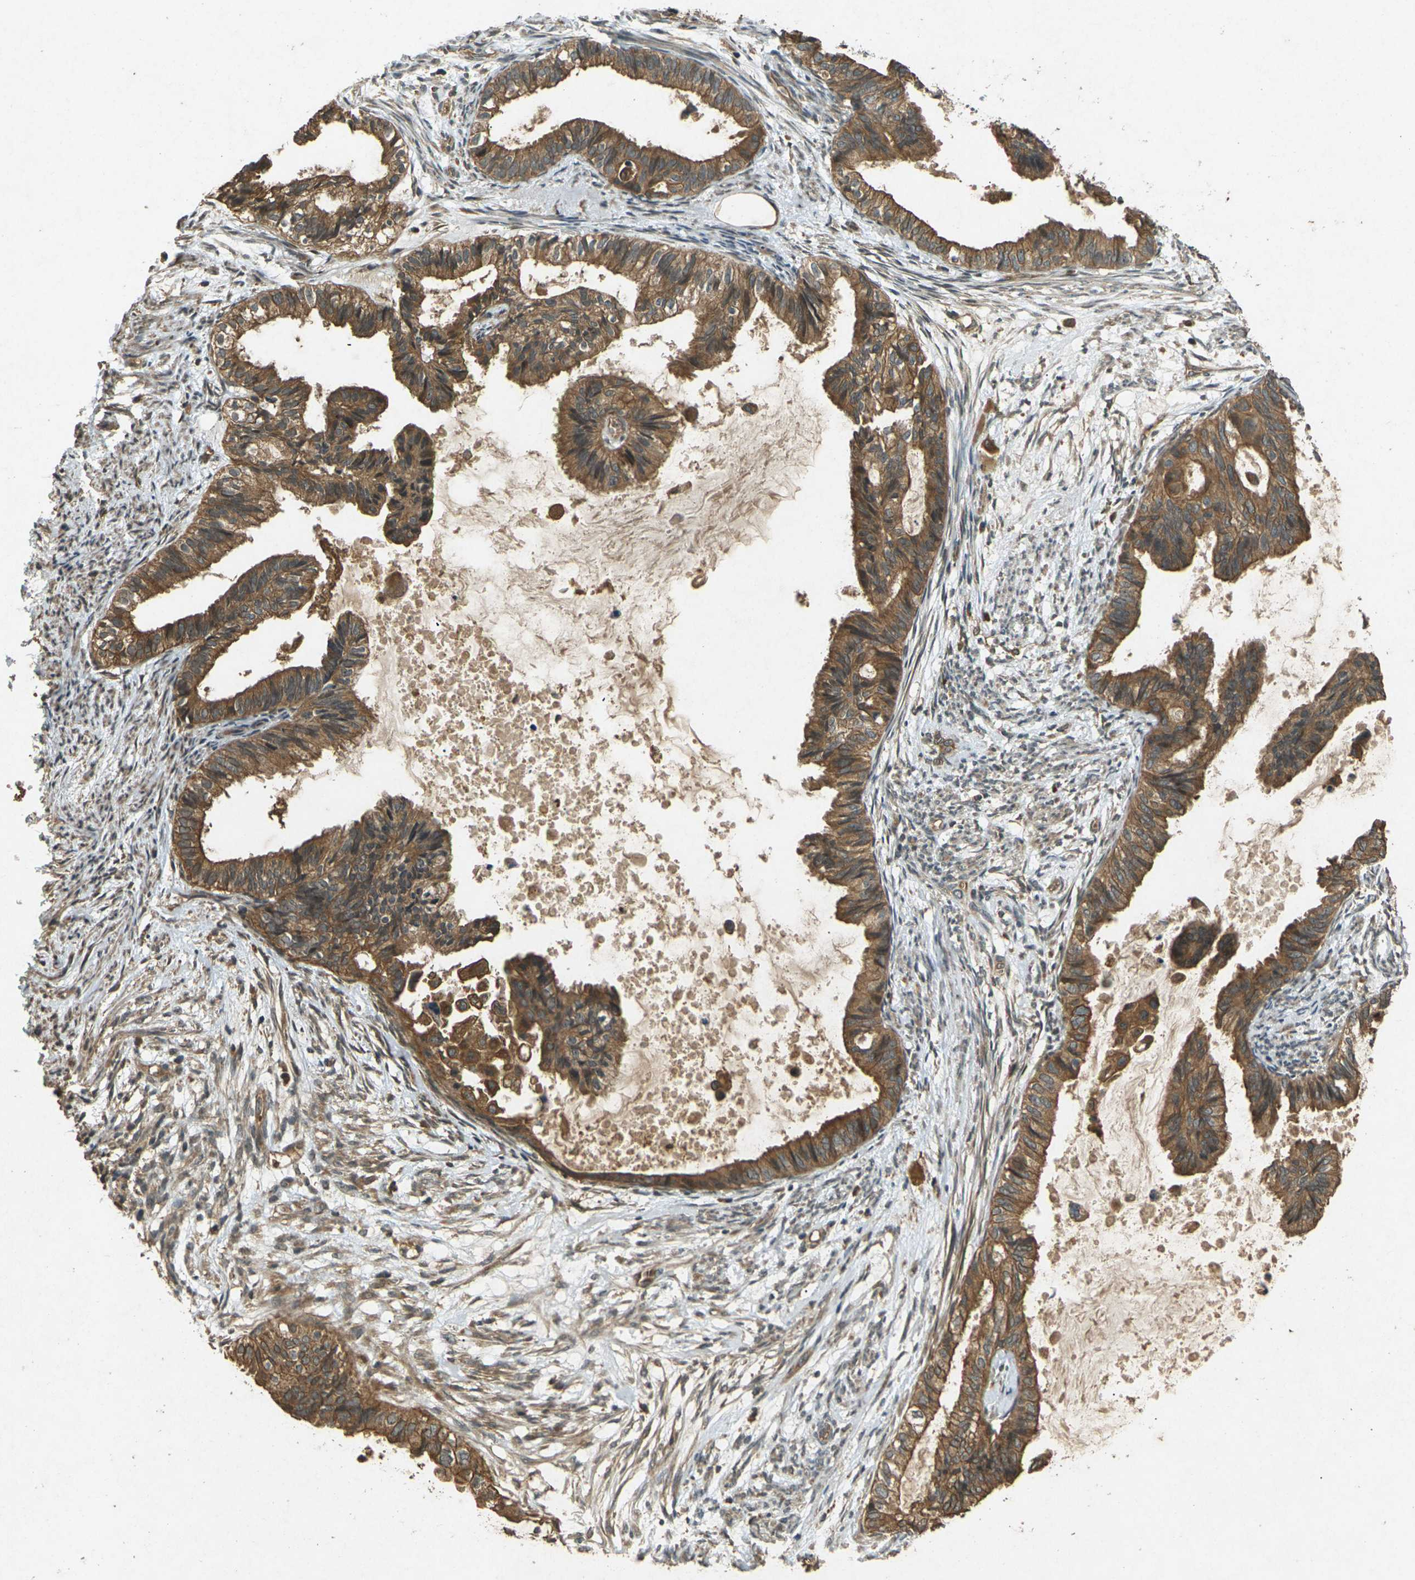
{"staining": {"intensity": "moderate", "quantity": ">75%", "location": "cytoplasmic/membranous"}, "tissue": "cervical cancer", "cell_type": "Tumor cells", "image_type": "cancer", "snomed": [{"axis": "morphology", "description": "Normal tissue, NOS"}, {"axis": "morphology", "description": "Adenocarcinoma, NOS"}, {"axis": "topography", "description": "Cervix"}, {"axis": "topography", "description": "Endometrium"}], "caption": "Protein staining exhibits moderate cytoplasmic/membranous expression in approximately >75% of tumor cells in cervical cancer. (Brightfield microscopy of DAB IHC at high magnification).", "gene": "TAP1", "patient": {"sex": "female", "age": 86}}